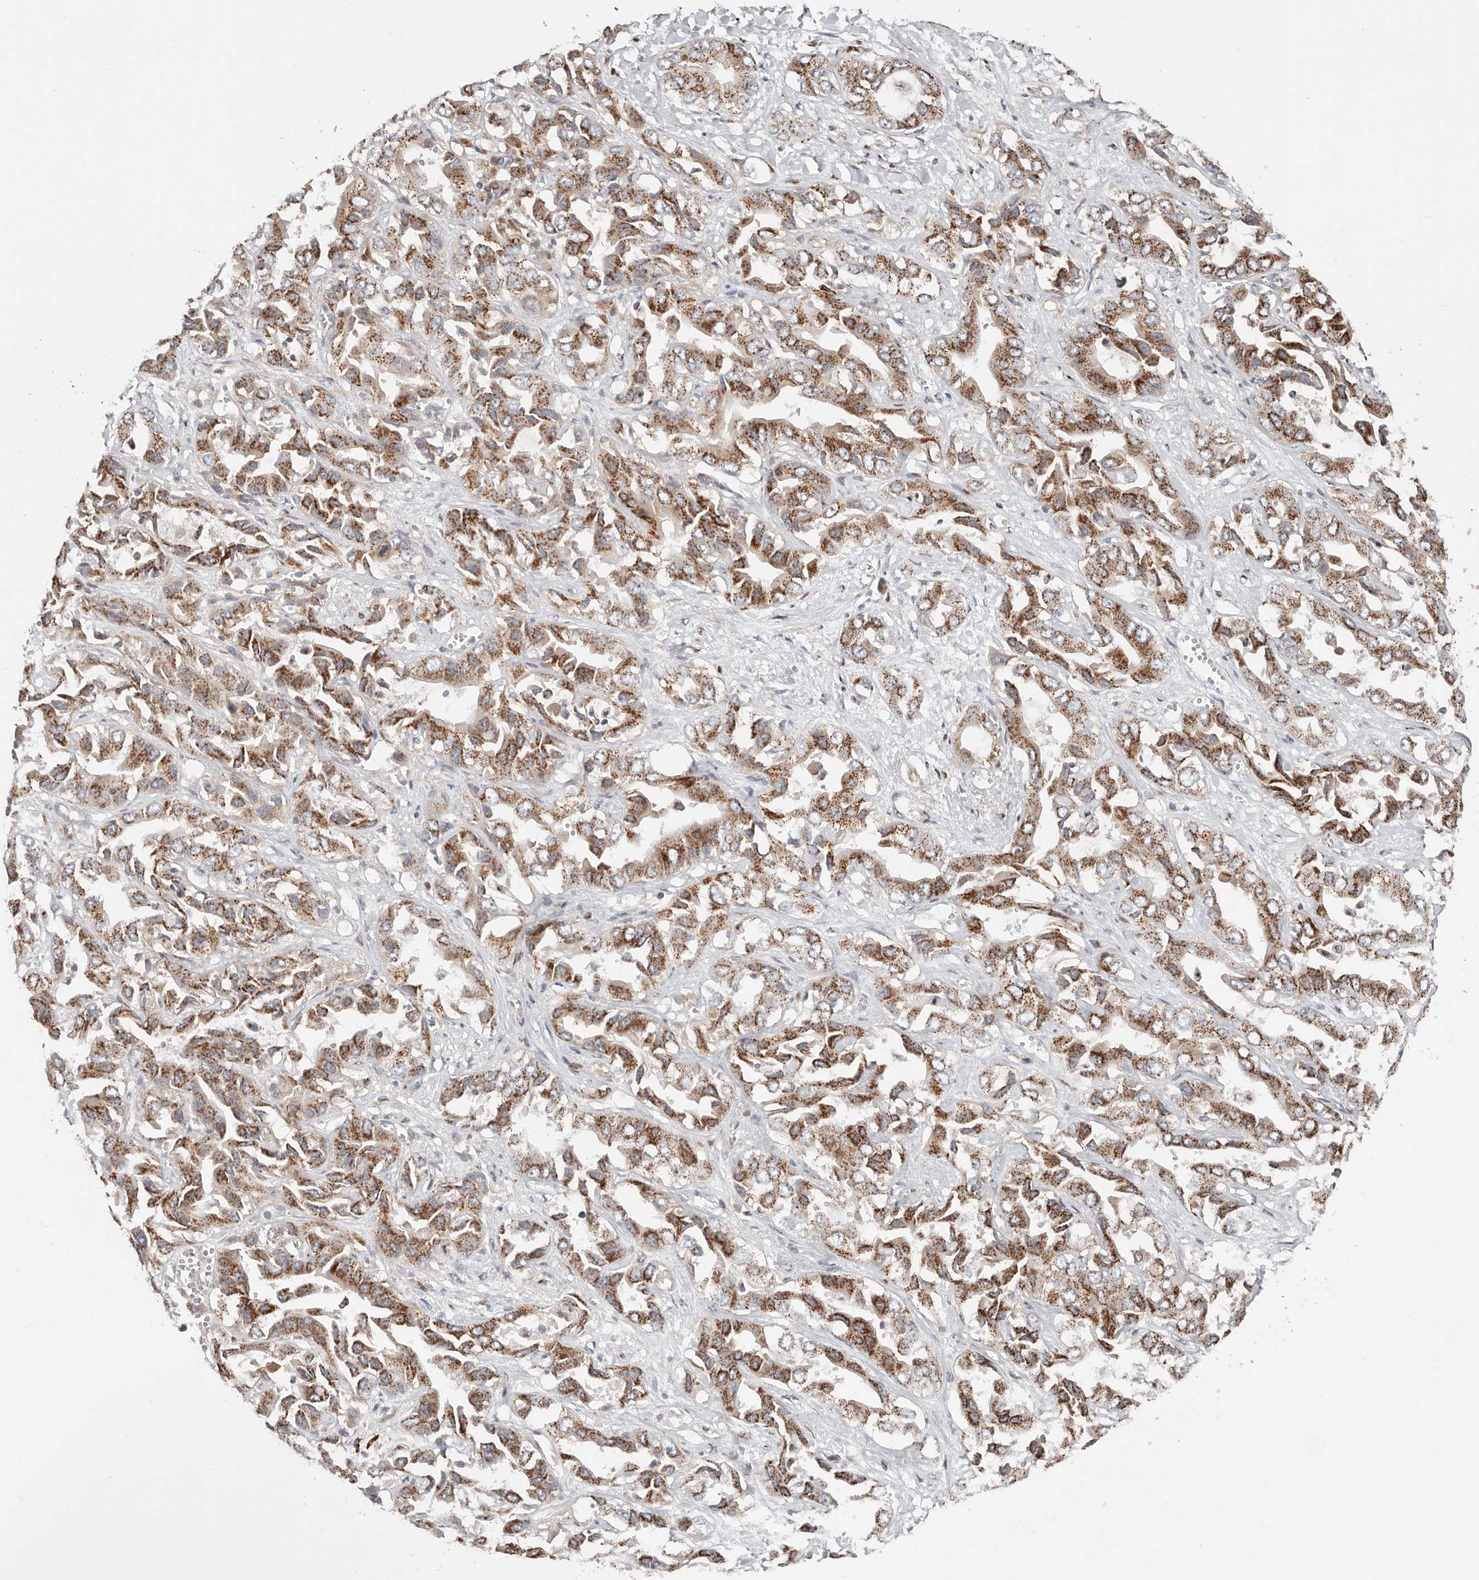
{"staining": {"intensity": "moderate", "quantity": ">75%", "location": "cytoplasmic/membranous"}, "tissue": "liver cancer", "cell_type": "Tumor cells", "image_type": "cancer", "snomed": [{"axis": "morphology", "description": "Cholangiocarcinoma"}, {"axis": "topography", "description": "Liver"}], "caption": "This photomicrograph shows immunohistochemistry (IHC) staining of human liver cancer (cholangiocarcinoma), with medium moderate cytoplasmic/membranous staining in approximately >75% of tumor cells.", "gene": "COG1", "patient": {"sex": "female", "age": 52}}